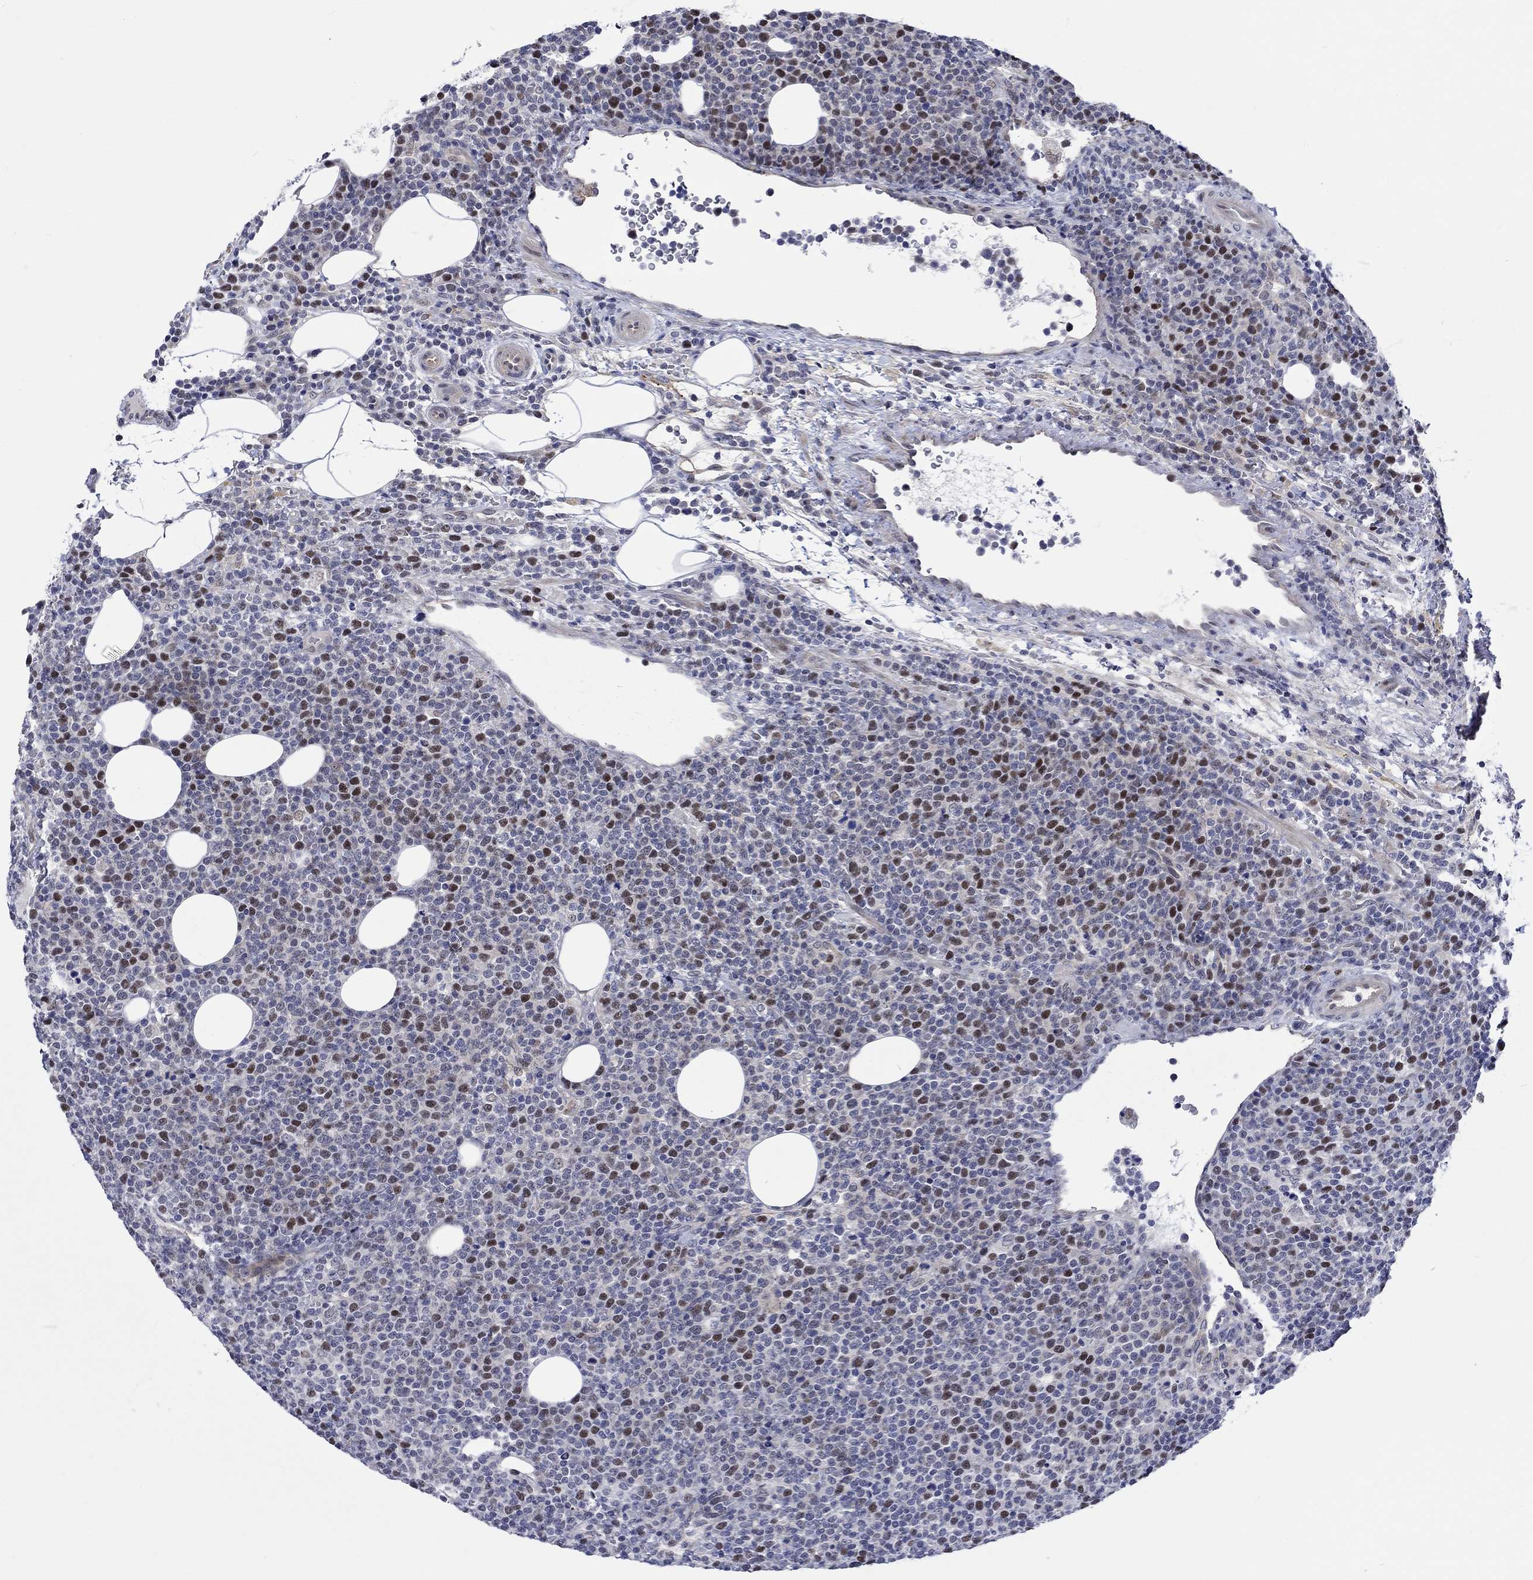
{"staining": {"intensity": "strong", "quantity": "25%-75%", "location": "nuclear"}, "tissue": "lymphoma", "cell_type": "Tumor cells", "image_type": "cancer", "snomed": [{"axis": "morphology", "description": "Malignant lymphoma, non-Hodgkin's type, High grade"}, {"axis": "topography", "description": "Lymph node"}], "caption": "Immunohistochemical staining of malignant lymphoma, non-Hodgkin's type (high-grade) displays strong nuclear protein expression in about 25%-75% of tumor cells.", "gene": "E2F8", "patient": {"sex": "male", "age": 61}}